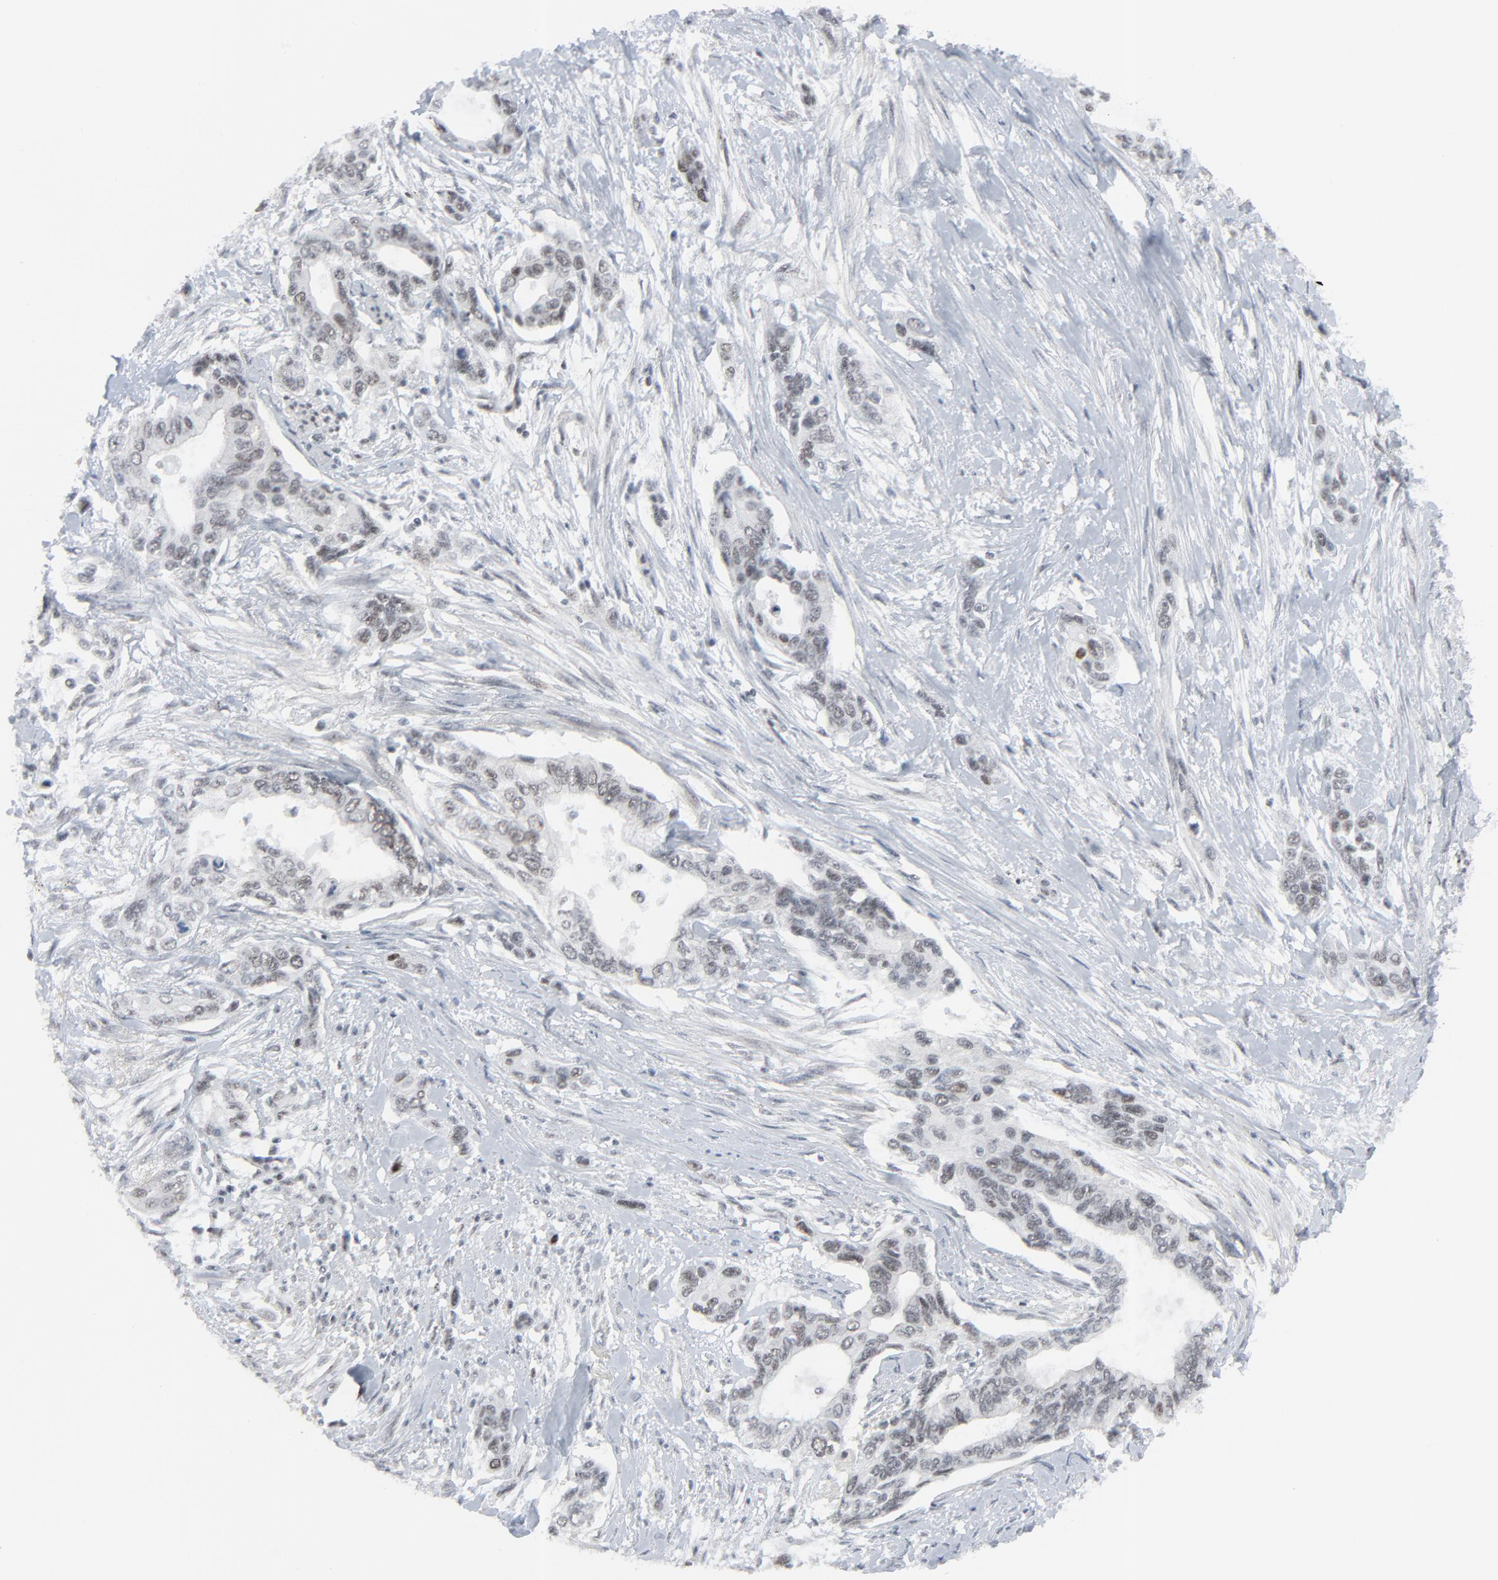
{"staining": {"intensity": "weak", "quantity": "<25%", "location": "nuclear"}, "tissue": "pancreatic cancer", "cell_type": "Tumor cells", "image_type": "cancer", "snomed": [{"axis": "morphology", "description": "Adenocarcinoma, NOS"}, {"axis": "topography", "description": "Pancreas"}], "caption": "IHC of human pancreatic cancer (adenocarcinoma) shows no staining in tumor cells. (Immunohistochemistry (ihc), brightfield microscopy, high magnification).", "gene": "FBXO28", "patient": {"sex": "female", "age": 60}}